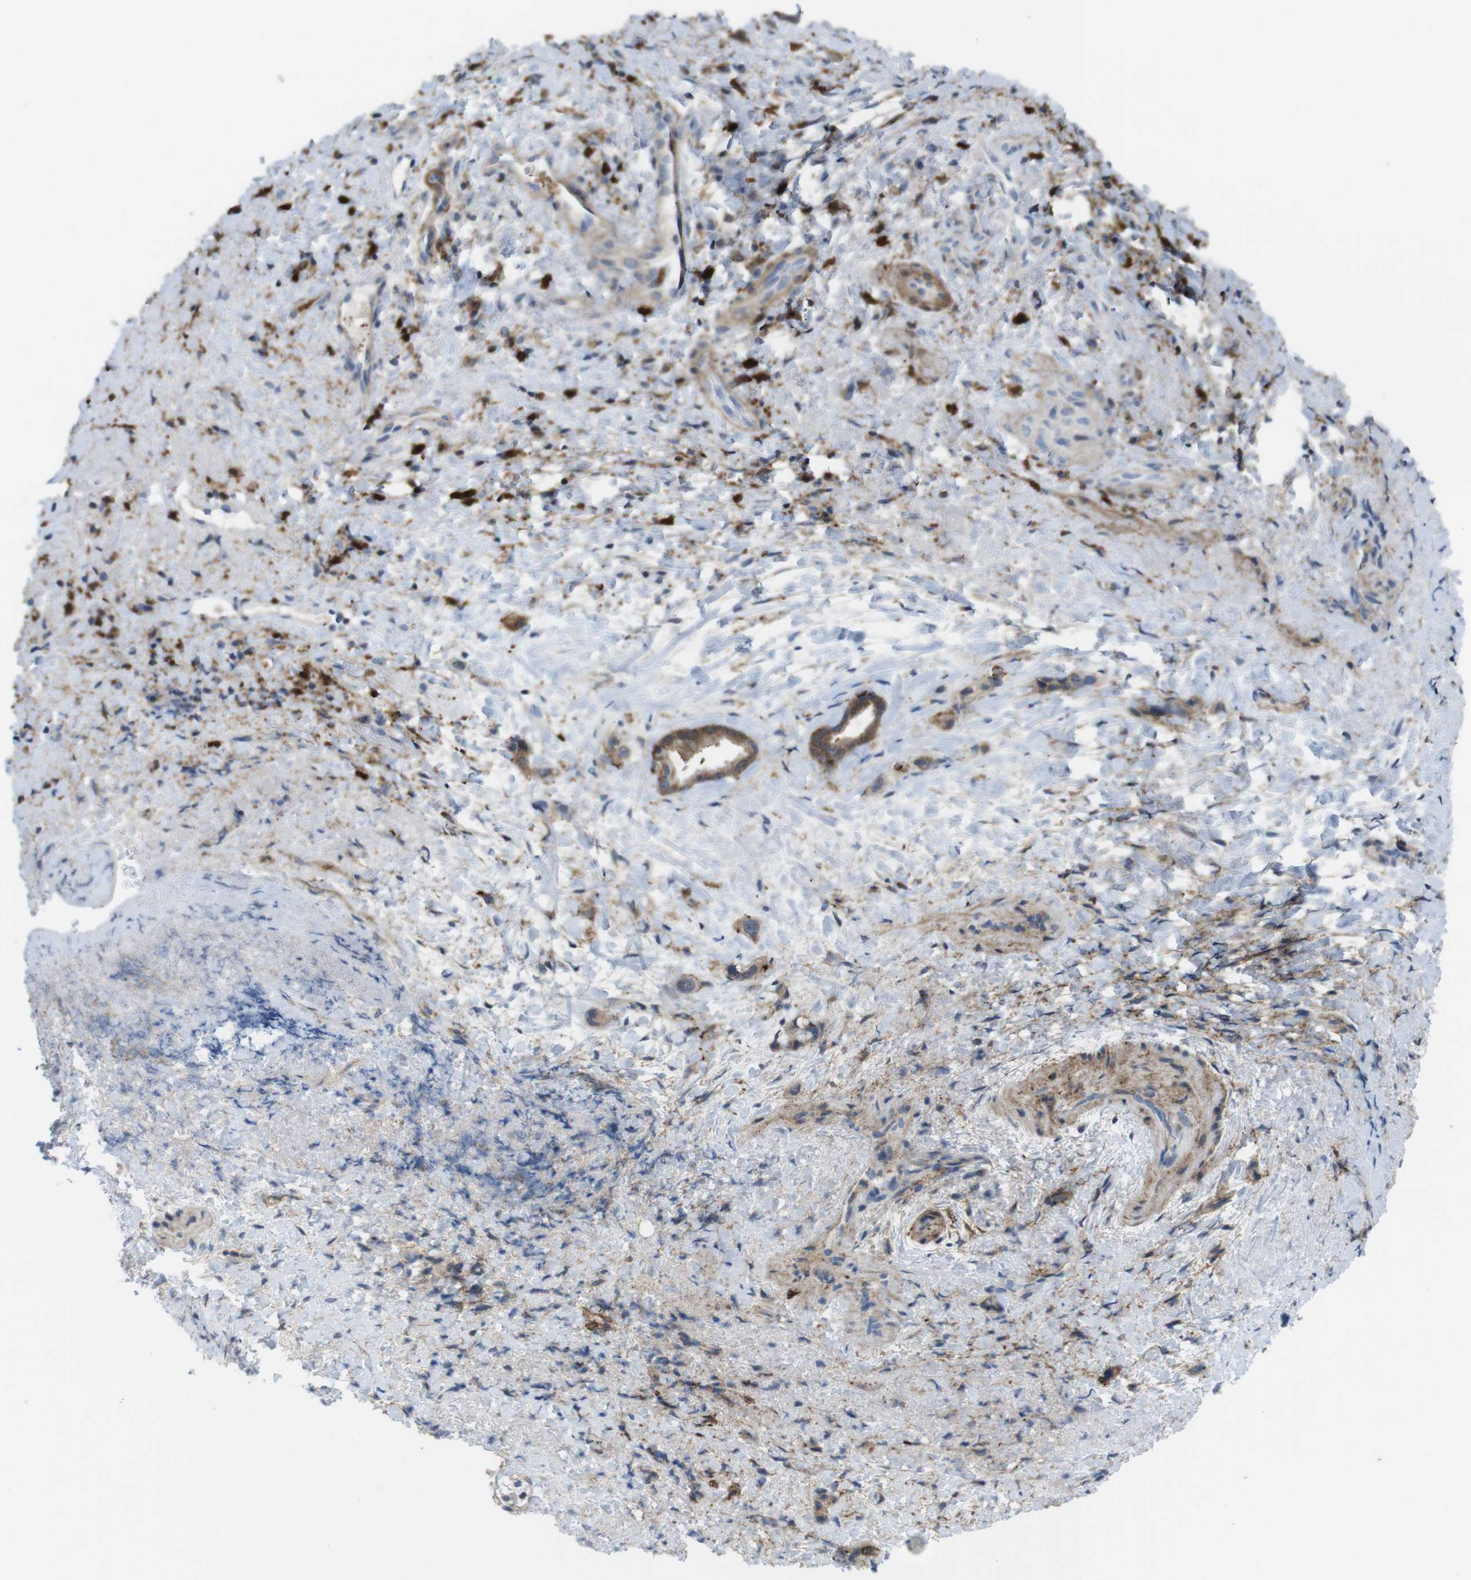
{"staining": {"intensity": "moderate", "quantity": ">75%", "location": "cytoplasmic/membranous"}, "tissue": "liver cancer", "cell_type": "Tumor cells", "image_type": "cancer", "snomed": [{"axis": "morphology", "description": "Cholangiocarcinoma"}, {"axis": "topography", "description": "Liver"}], "caption": "A histopathology image showing moderate cytoplasmic/membranous staining in about >75% of tumor cells in cholangiocarcinoma (liver), as visualized by brown immunohistochemical staining.", "gene": "PRKCD", "patient": {"sex": "female", "age": 65}}